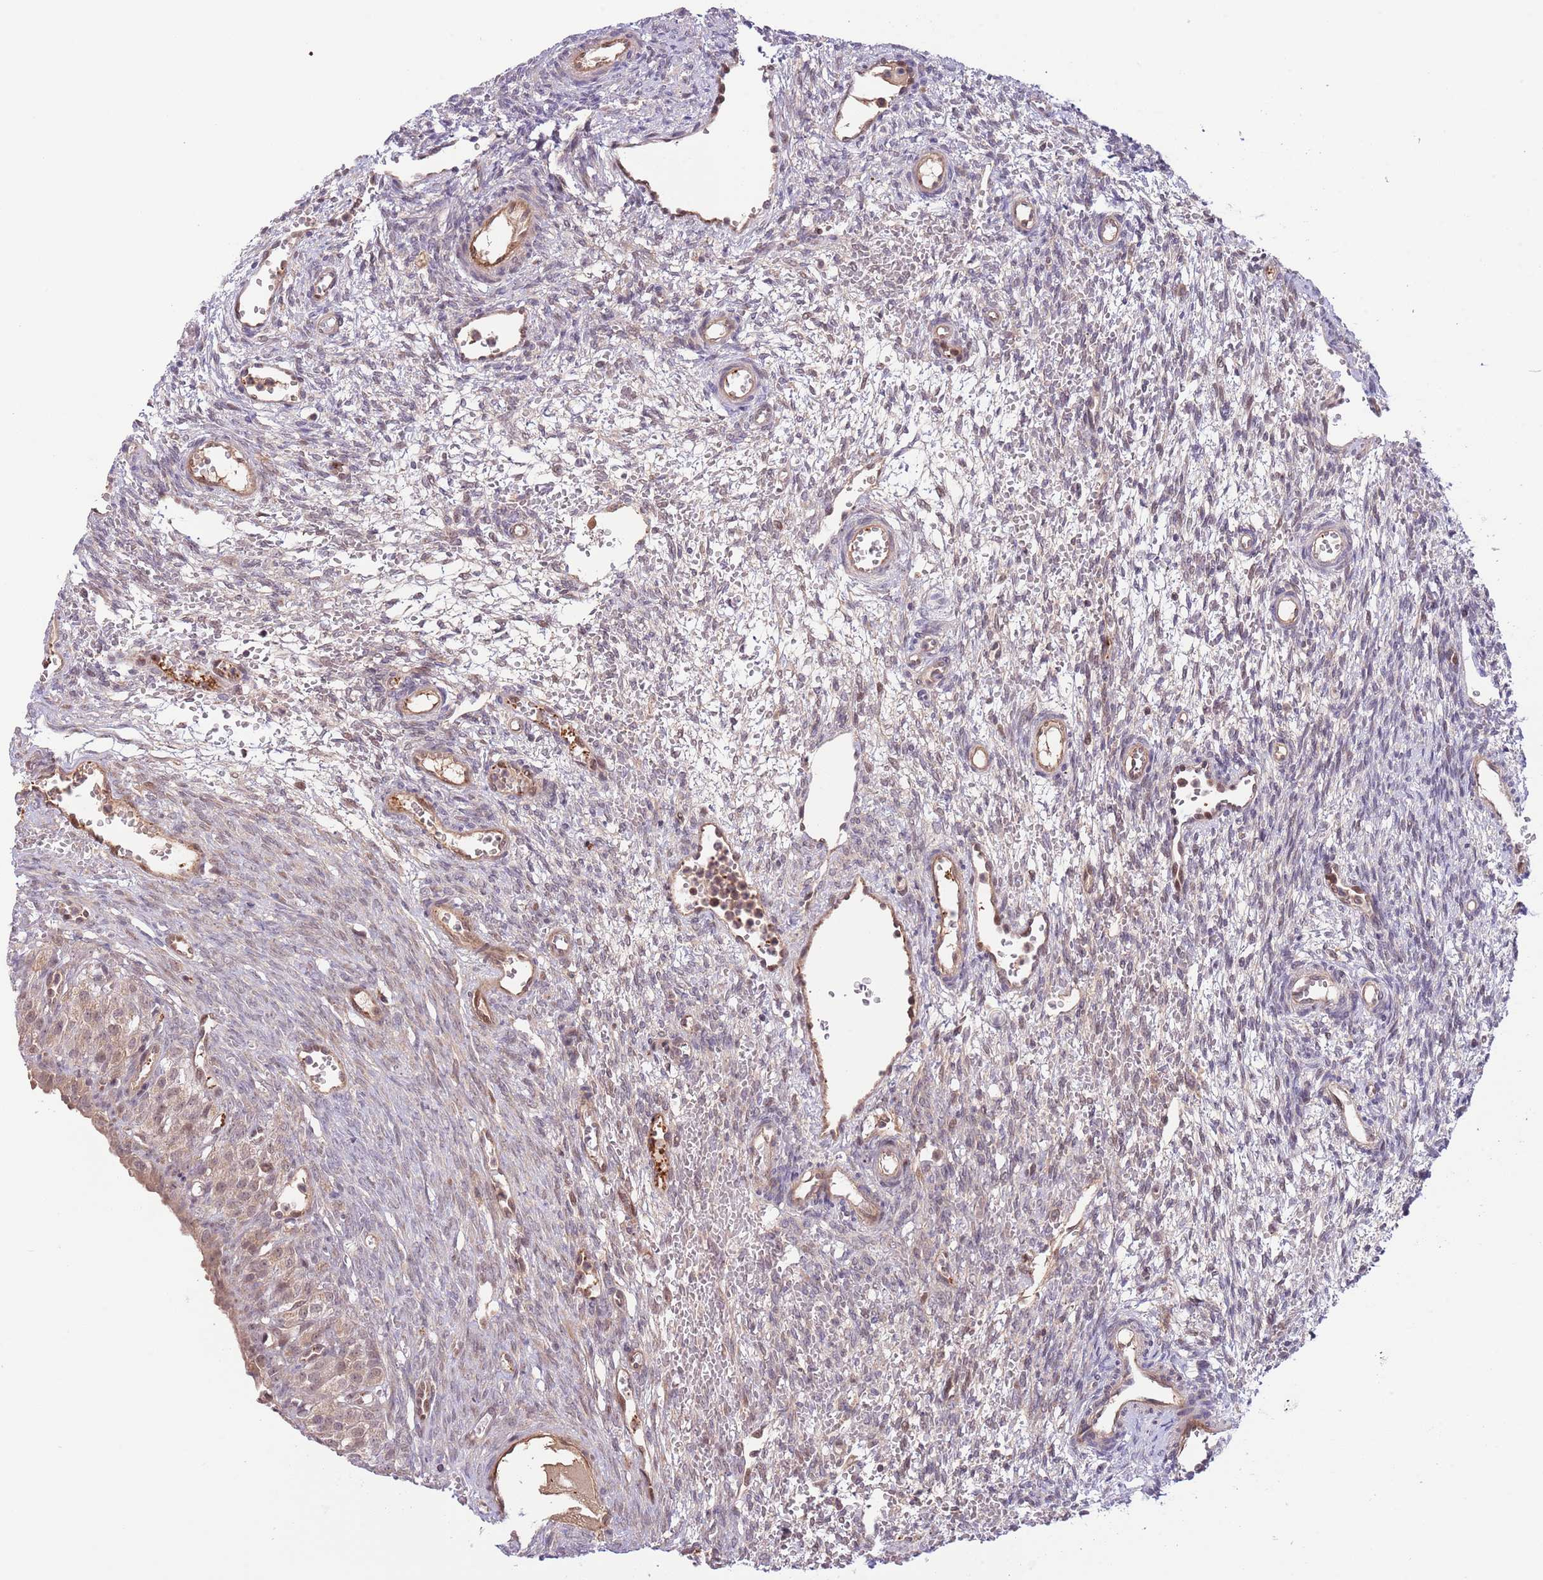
{"staining": {"intensity": "negative", "quantity": "none", "location": "none"}, "tissue": "ovary", "cell_type": "Ovarian stroma cells", "image_type": "normal", "snomed": [{"axis": "morphology", "description": "Normal tissue, NOS"}, {"axis": "topography", "description": "Ovary"}], "caption": "IHC micrograph of unremarkable human ovary stained for a protein (brown), which displays no positivity in ovarian stroma cells. (Brightfield microscopy of DAB immunohistochemistry at high magnification).", "gene": "PRR16", "patient": {"sex": "female", "age": 39}}